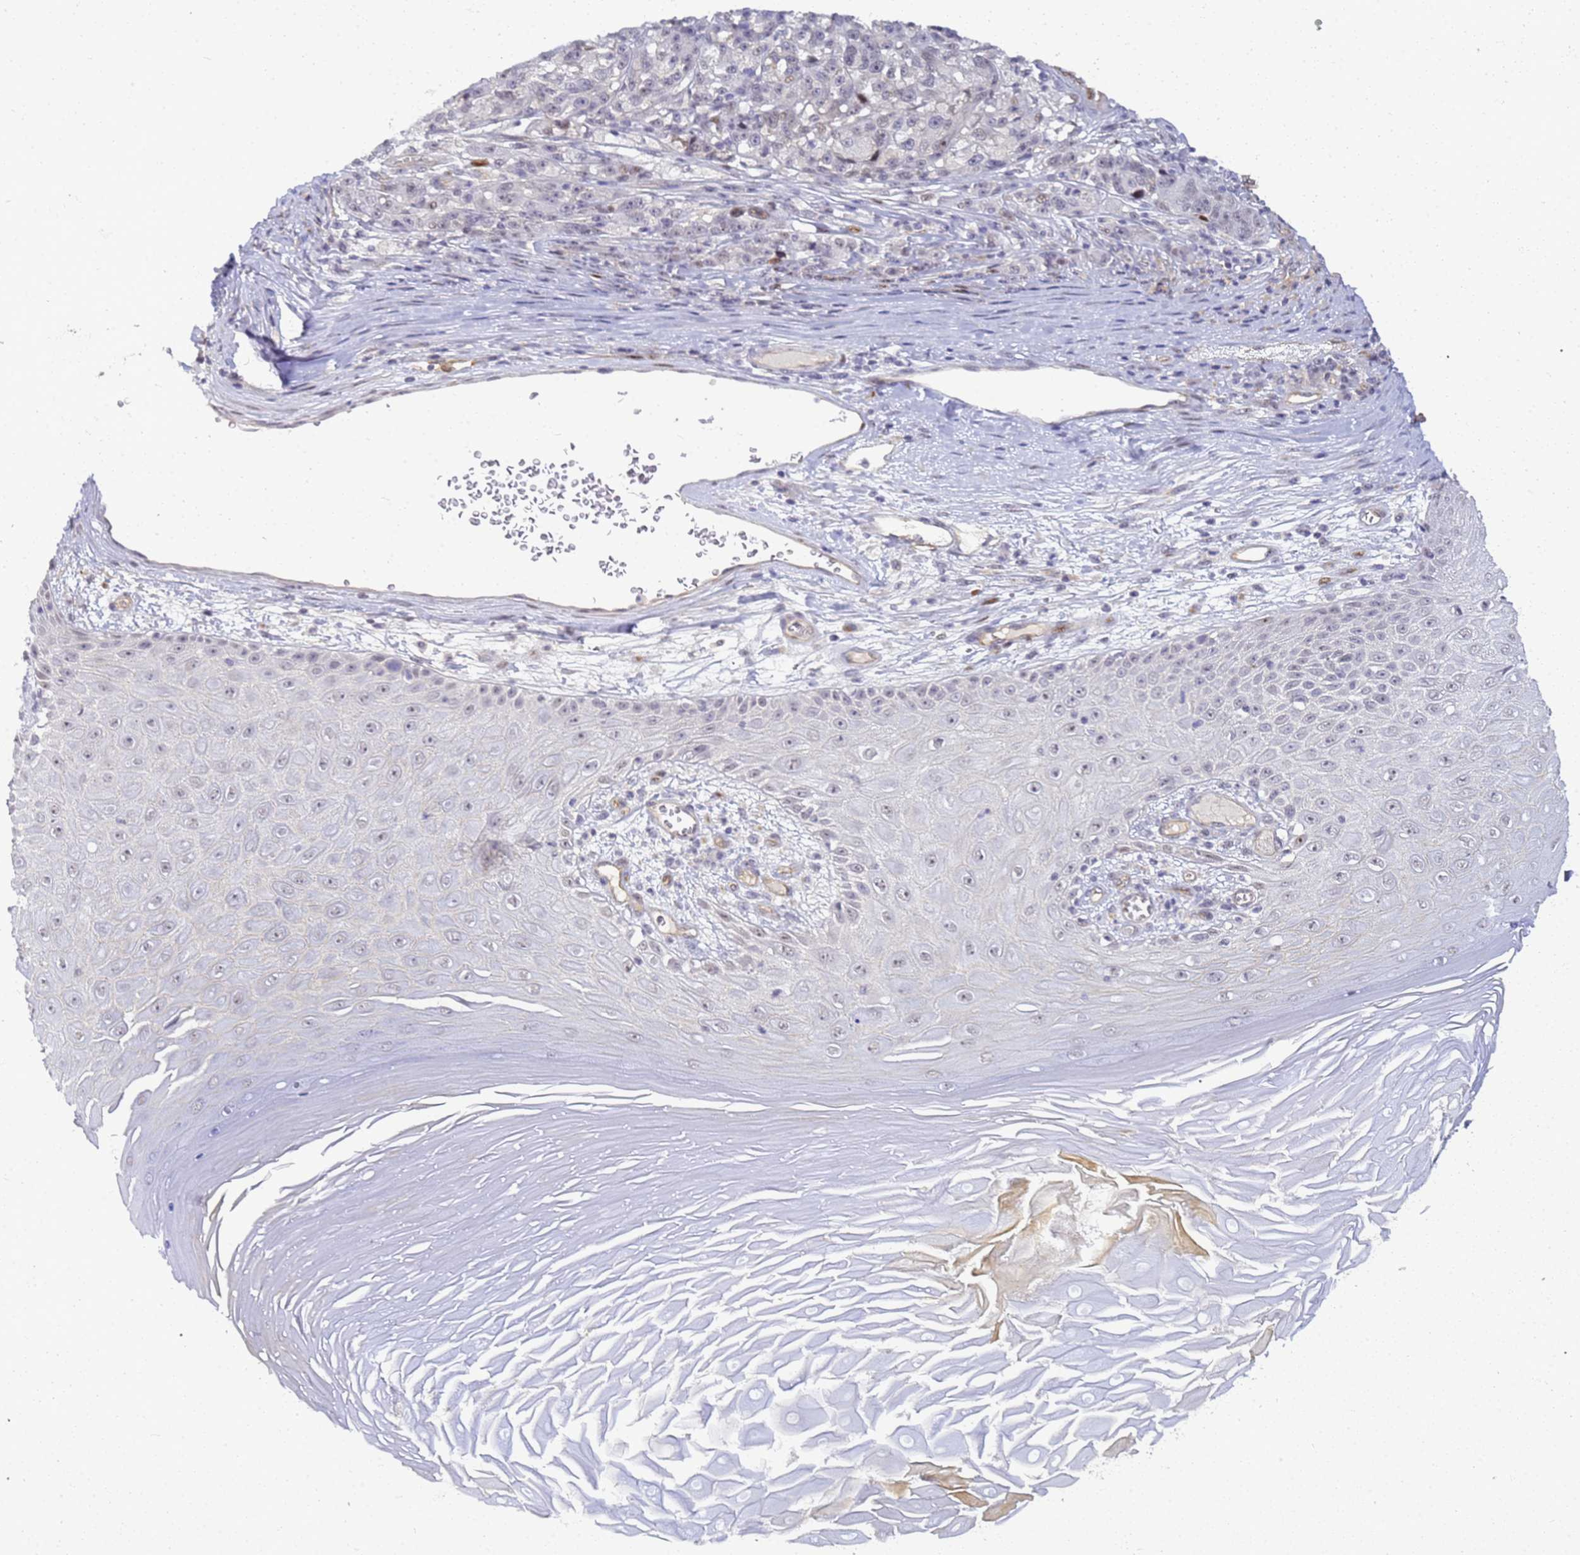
{"staining": {"intensity": "negative", "quantity": "none", "location": "none"}, "tissue": "melanoma", "cell_type": "Tumor cells", "image_type": "cancer", "snomed": [{"axis": "morphology", "description": "Malignant melanoma, NOS"}, {"axis": "topography", "description": "Skin"}], "caption": "This is an immunohistochemistry photomicrograph of human melanoma. There is no positivity in tumor cells.", "gene": "GON4L", "patient": {"sex": "male", "age": 53}}